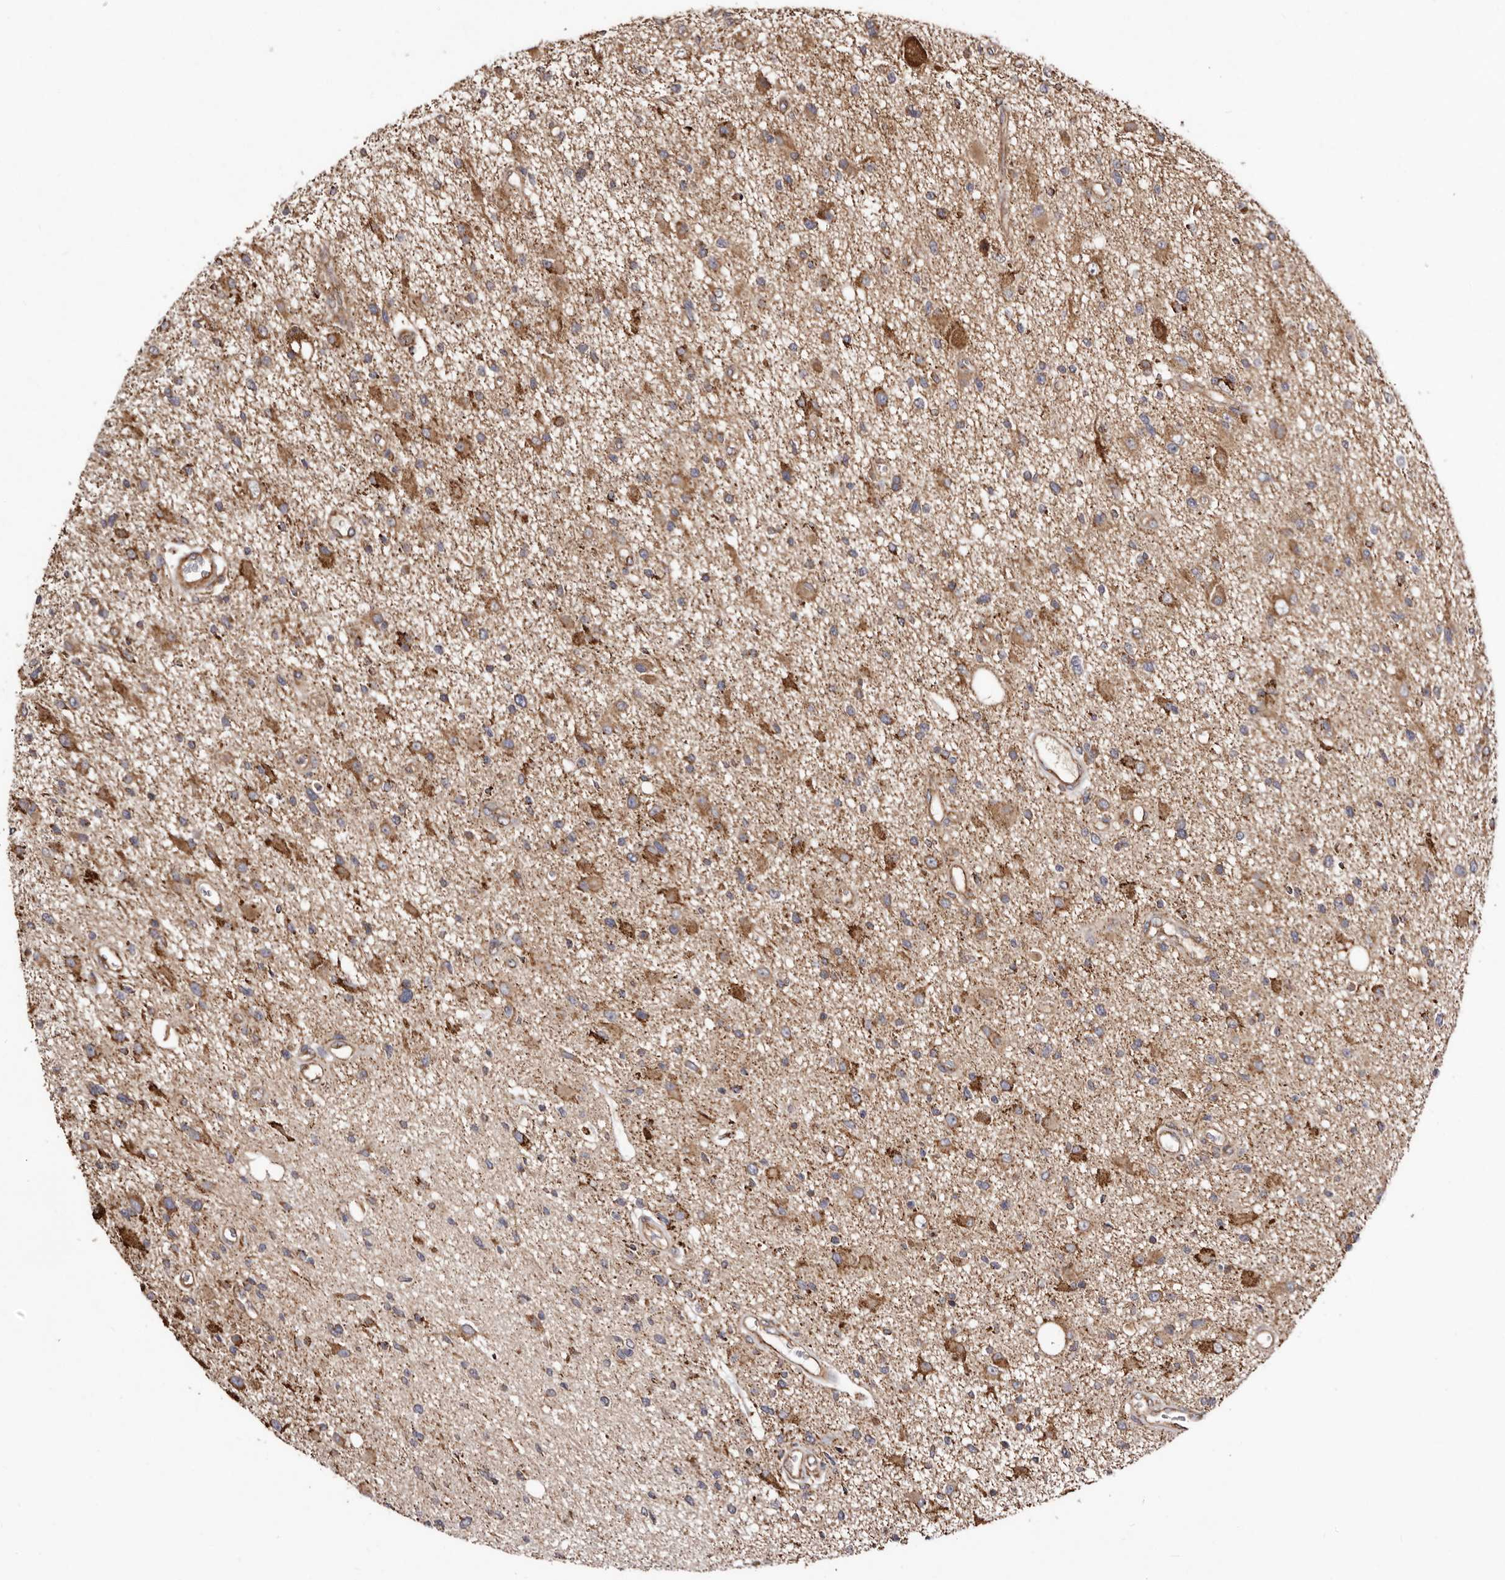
{"staining": {"intensity": "moderate", "quantity": ">75%", "location": "cytoplasmic/membranous"}, "tissue": "glioma", "cell_type": "Tumor cells", "image_type": "cancer", "snomed": [{"axis": "morphology", "description": "Glioma, malignant, High grade"}, {"axis": "topography", "description": "Brain"}], "caption": "This image demonstrates IHC staining of glioma, with medium moderate cytoplasmic/membranous staining in approximately >75% of tumor cells.", "gene": "LUZP1", "patient": {"sex": "male", "age": 33}}